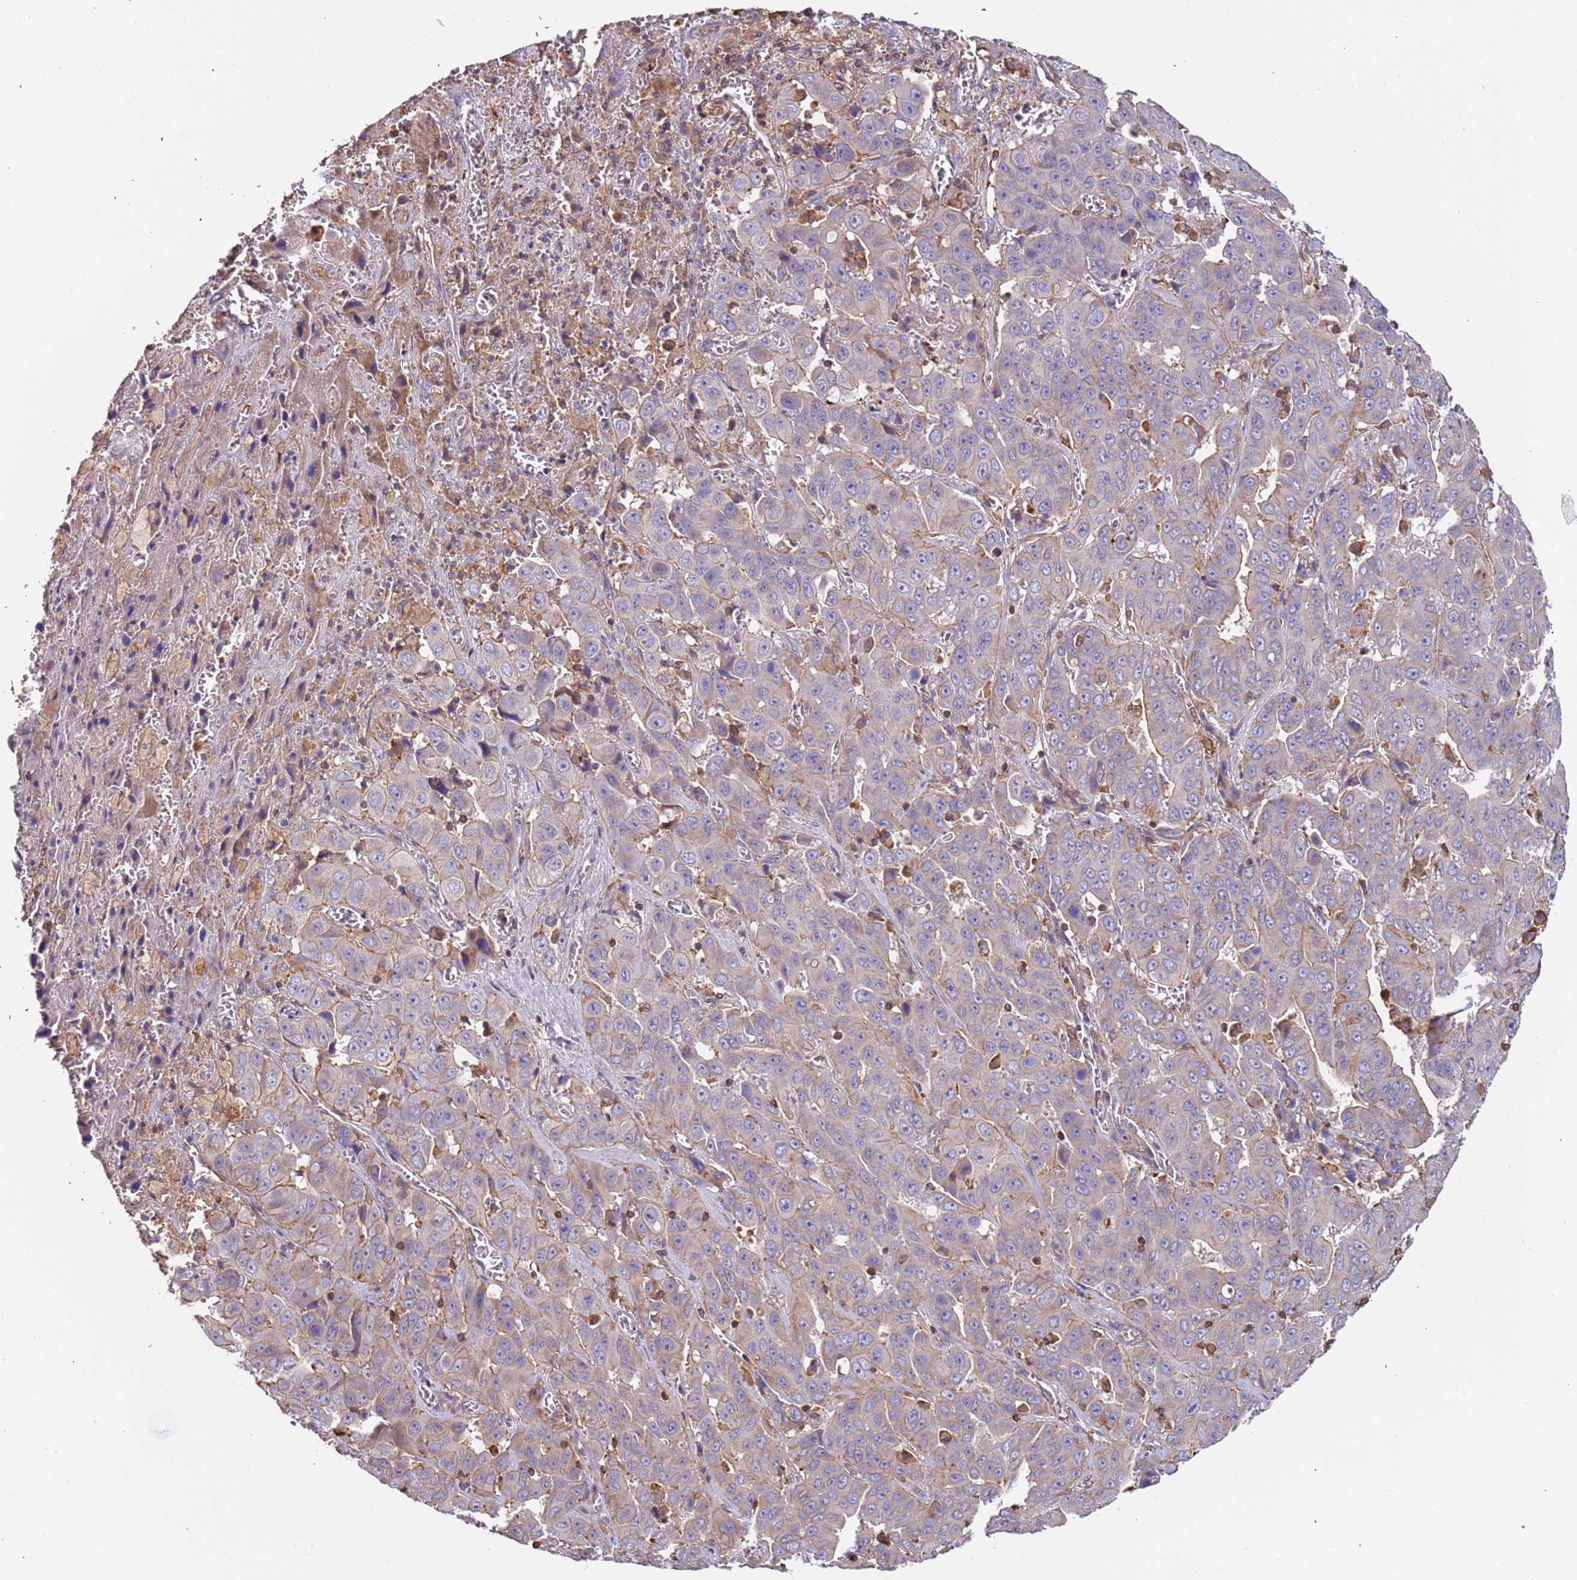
{"staining": {"intensity": "weak", "quantity": "<25%", "location": "cytoplasmic/membranous"}, "tissue": "liver cancer", "cell_type": "Tumor cells", "image_type": "cancer", "snomed": [{"axis": "morphology", "description": "Cholangiocarcinoma"}, {"axis": "topography", "description": "Liver"}], "caption": "Image shows no protein expression in tumor cells of liver cancer tissue. The staining was performed using DAB to visualize the protein expression in brown, while the nuclei were stained in blue with hematoxylin (Magnification: 20x).", "gene": "SYT4", "patient": {"sex": "female", "age": 52}}